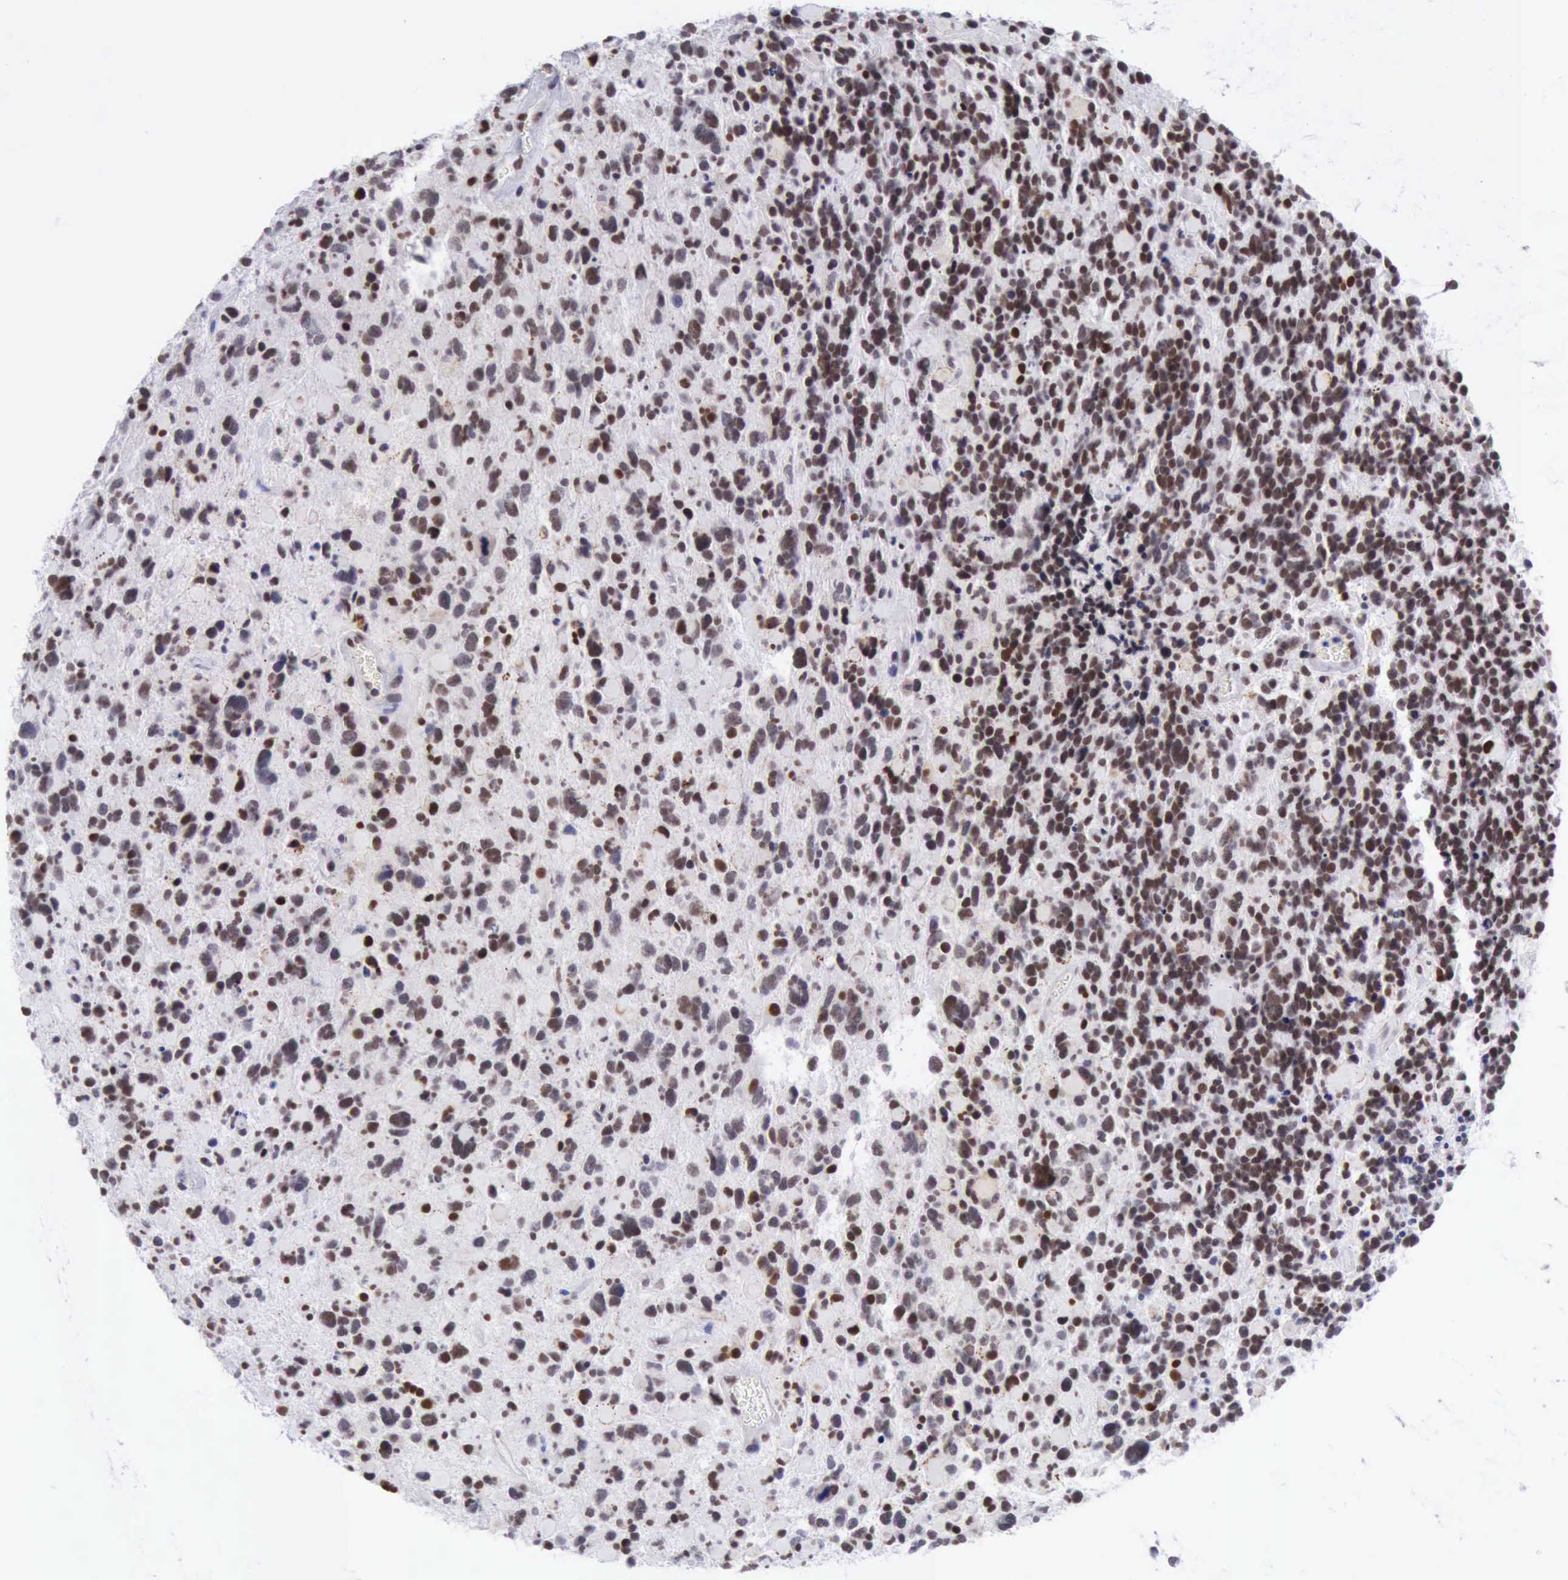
{"staining": {"intensity": "moderate", "quantity": "<25%", "location": "nuclear"}, "tissue": "glioma", "cell_type": "Tumor cells", "image_type": "cancer", "snomed": [{"axis": "morphology", "description": "Glioma, malignant, High grade"}, {"axis": "topography", "description": "Brain"}], "caption": "Approximately <25% of tumor cells in malignant glioma (high-grade) show moderate nuclear protein staining as visualized by brown immunohistochemical staining.", "gene": "ERCC4", "patient": {"sex": "female", "age": 37}}